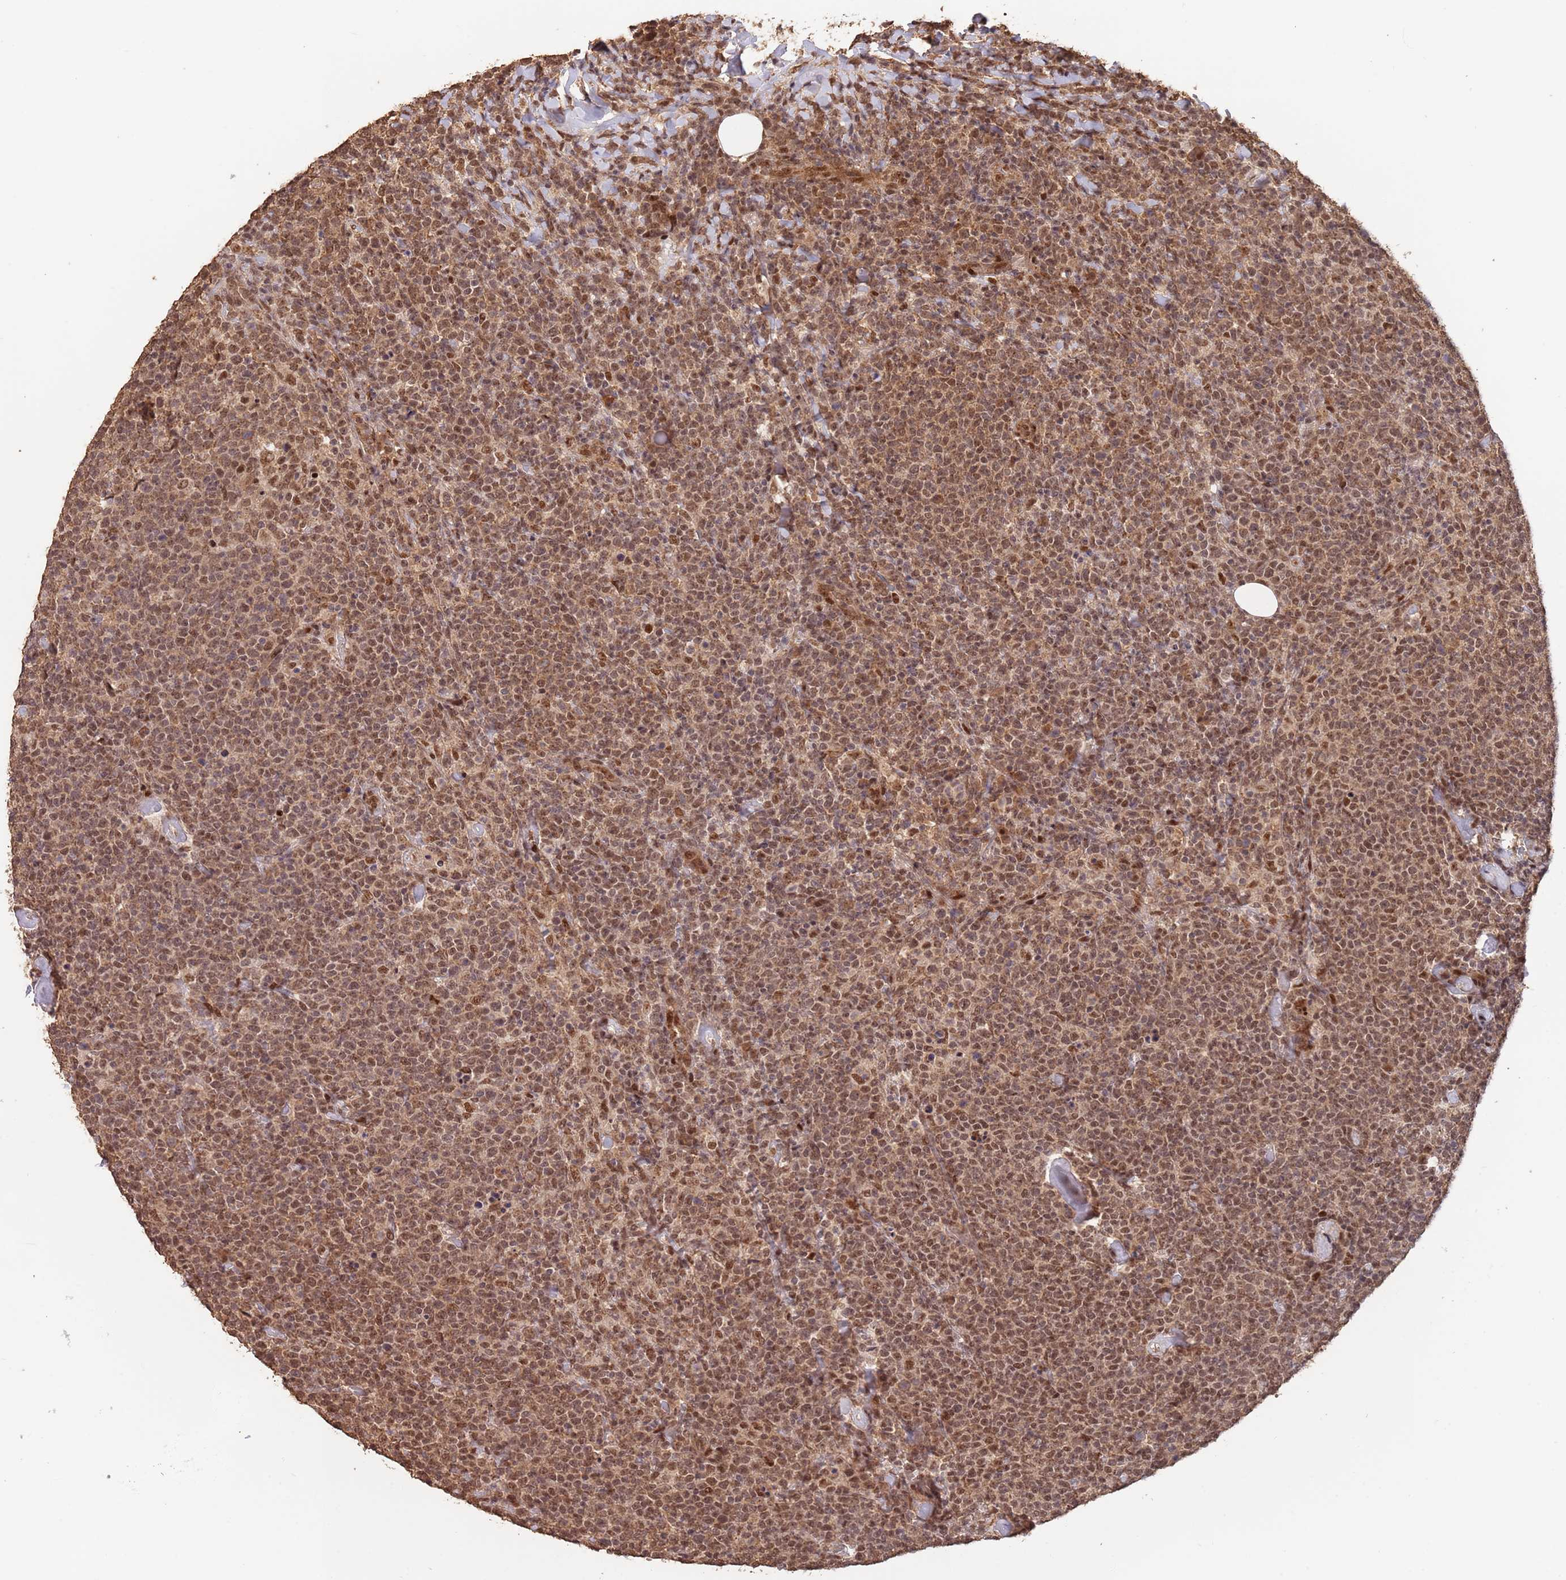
{"staining": {"intensity": "moderate", "quantity": "25%-75%", "location": "nuclear"}, "tissue": "lymphoma", "cell_type": "Tumor cells", "image_type": "cancer", "snomed": [{"axis": "morphology", "description": "Malignant lymphoma, non-Hodgkin's type, High grade"}, {"axis": "topography", "description": "Lymph node"}], "caption": "IHC photomicrograph of human lymphoma stained for a protein (brown), which demonstrates medium levels of moderate nuclear positivity in about 25%-75% of tumor cells.", "gene": "RFXANK", "patient": {"sex": "male", "age": 61}}